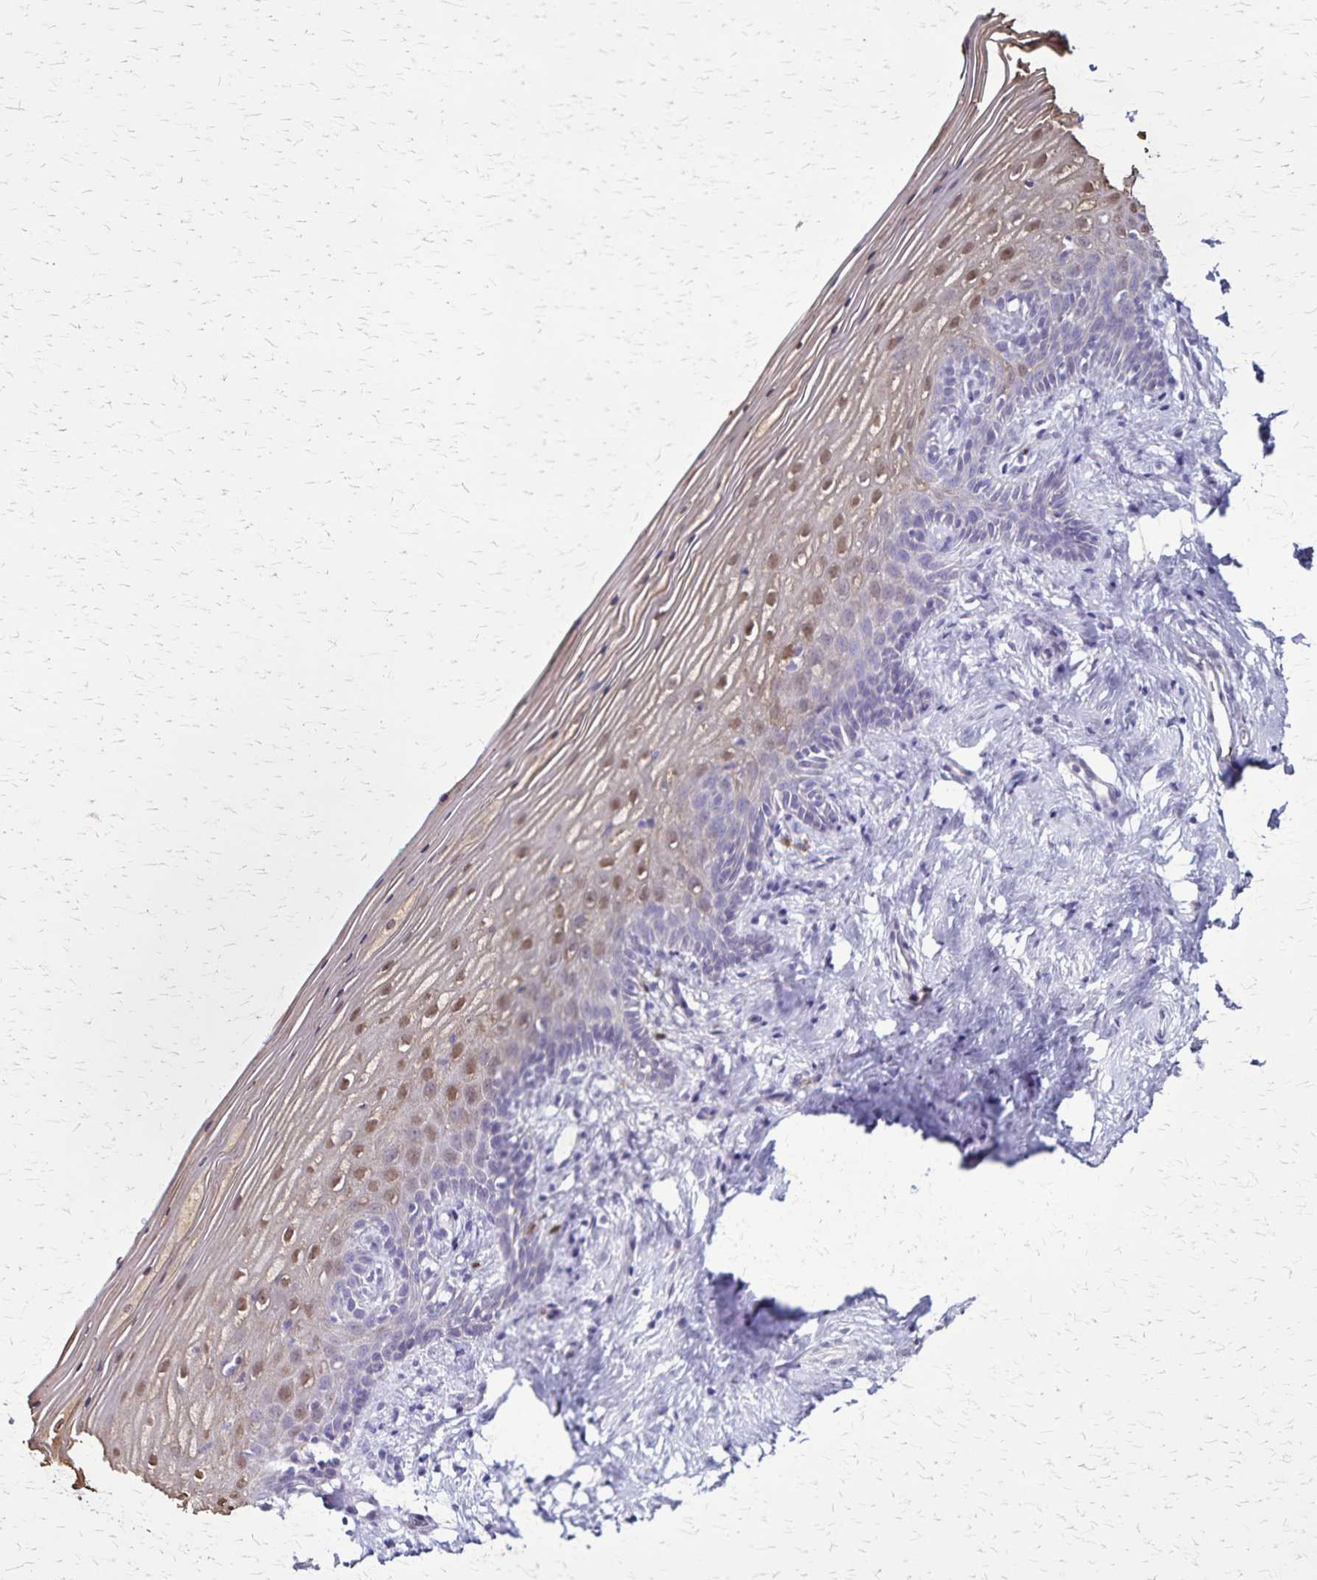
{"staining": {"intensity": "weak", "quantity": "25%-75%", "location": "nuclear"}, "tissue": "vagina", "cell_type": "Squamous epithelial cells", "image_type": "normal", "snomed": [{"axis": "morphology", "description": "Normal tissue, NOS"}, {"axis": "topography", "description": "Vagina"}], "caption": "Vagina stained with immunohistochemistry (IHC) shows weak nuclear staining in approximately 25%-75% of squamous epithelial cells. (DAB (3,3'-diaminobenzidine) = brown stain, brightfield microscopy at high magnification).", "gene": "ULBP3", "patient": {"sex": "female", "age": 45}}